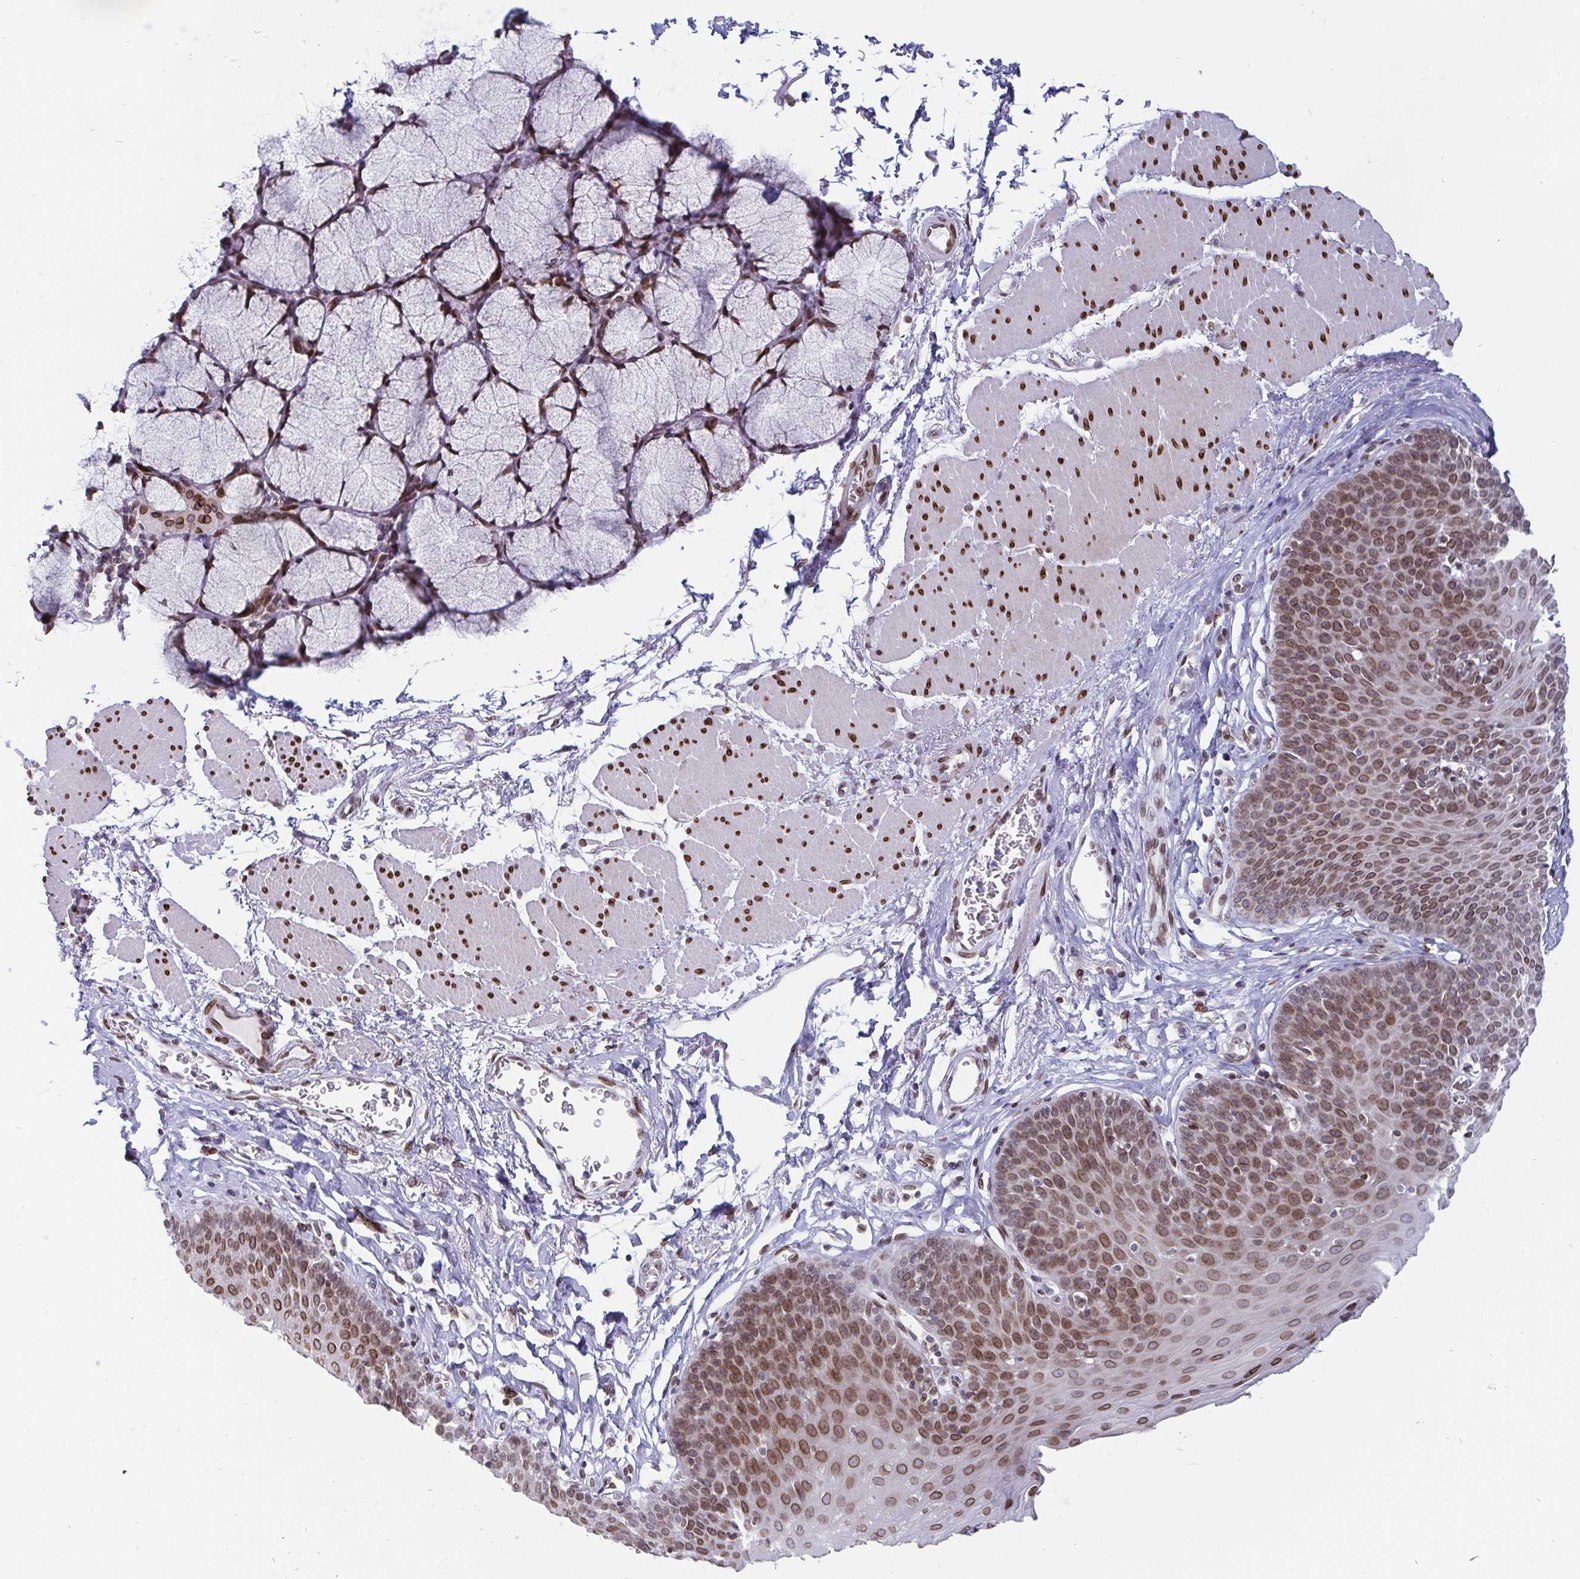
{"staining": {"intensity": "moderate", "quantity": ">75%", "location": "cytoplasmic/membranous,nuclear"}, "tissue": "esophagus", "cell_type": "Squamous epithelial cells", "image_type": "normal", "snomed": [{"axis": "morphology", "description": "Normal tissue, NOS"}, {"axis": "topography", "description": "Esophagus"}], "caption": "A medium amount of moderate cytoplasmic/membranous,nuclear expression is seen in approximately >75% of squamous epithelial cells in unremarkable esophagus. Immunohistochemistry stains the protein of interest in brown and the nuclei are stained blue.", "gene": "EMD", "patient": {"sex": "female", "age": 81}}